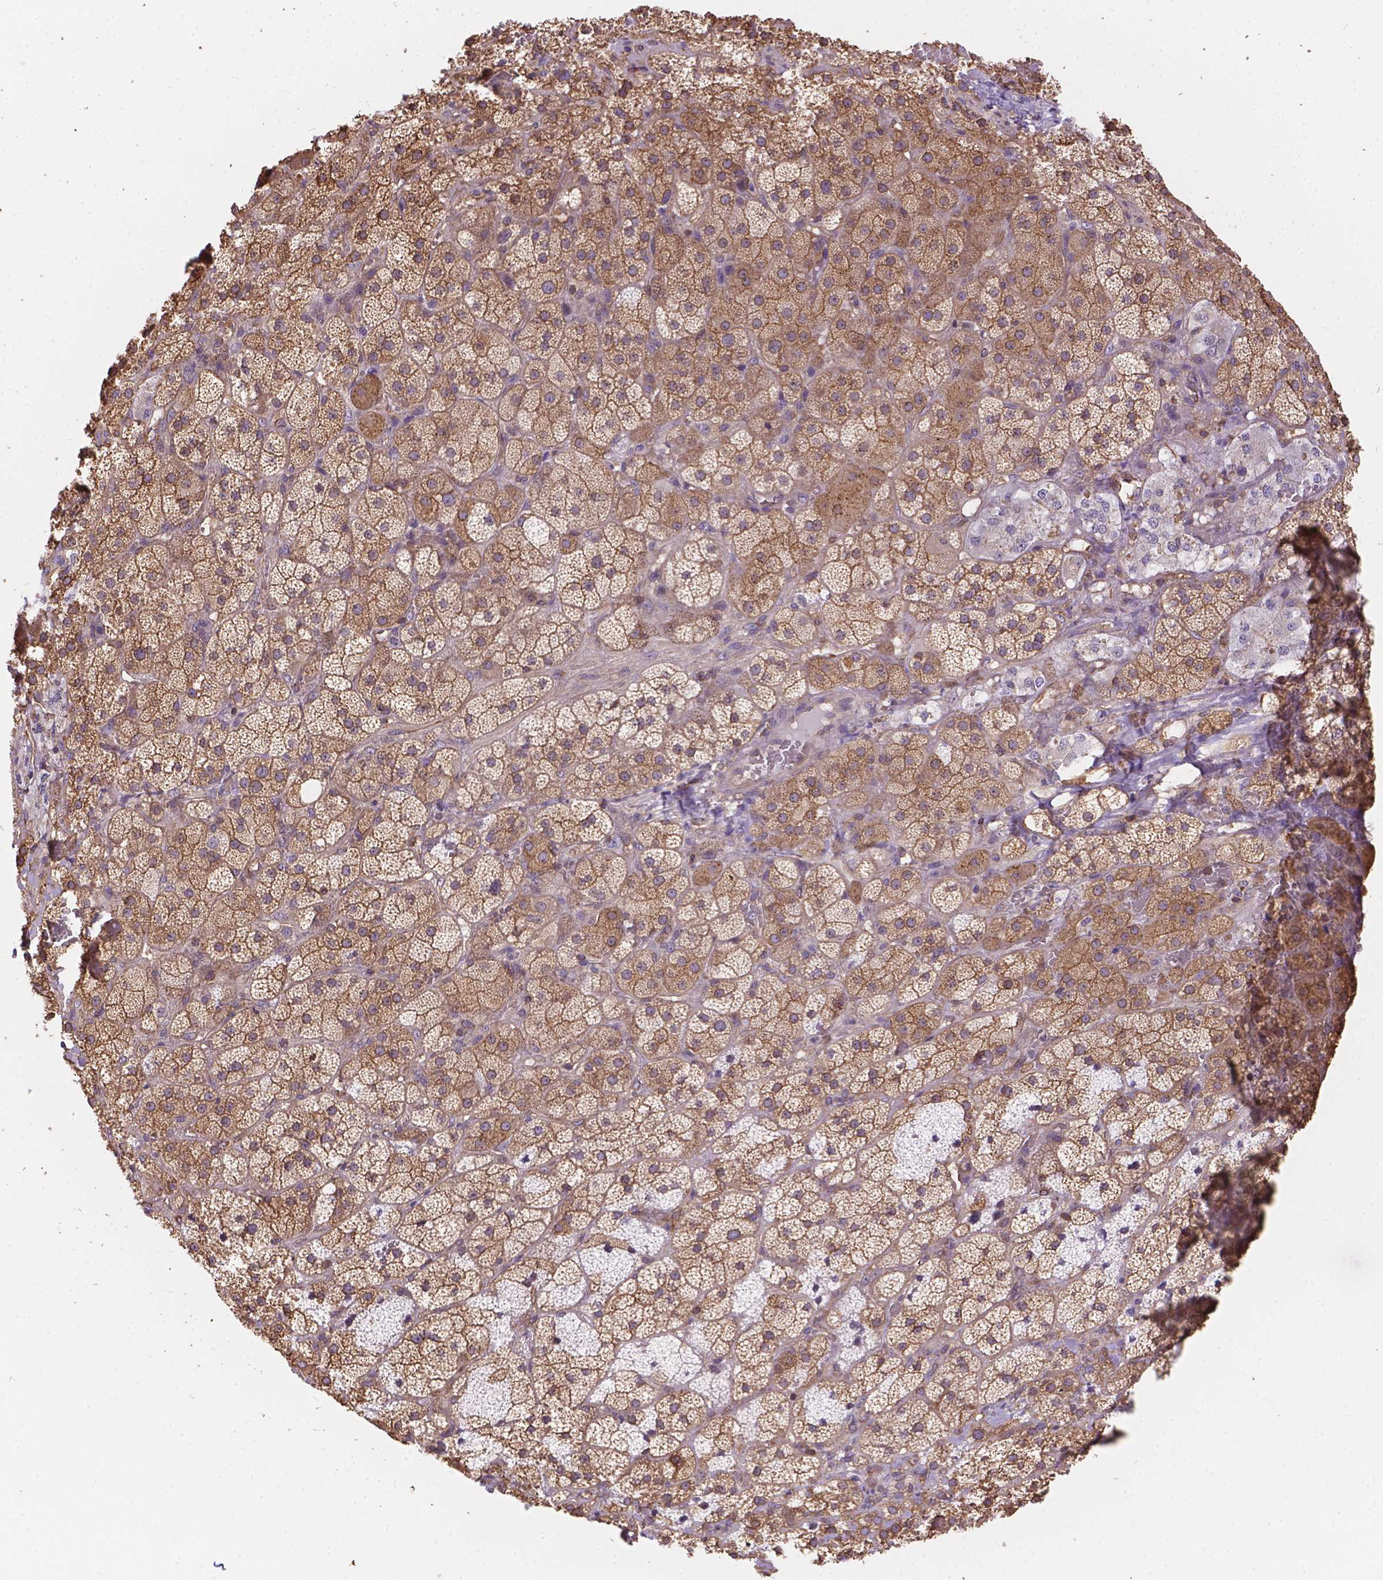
{"staining": {"intensity": "moderate", "quantity": ">75%", "location": "cytoplasmic/membranous"}, "tissue": "adrenal gland", "cell_type": "Glandular cells", "image_type": "normal", "snomed": [{"axis": "morphology", "description": "Normal tissue, NOS"}, {"axis": "topography", "description": "Adrenal gland"}], "caption": "An image of human adrenal gland stained for a protein exhibits moderate cytoplasmic/membranous brown staining in glandular cells. (brown staining indicates protein expression, while blue staining denotes nuclei).", "gene": "DMWD", "patient": {"sex": "male", "age": 57}}